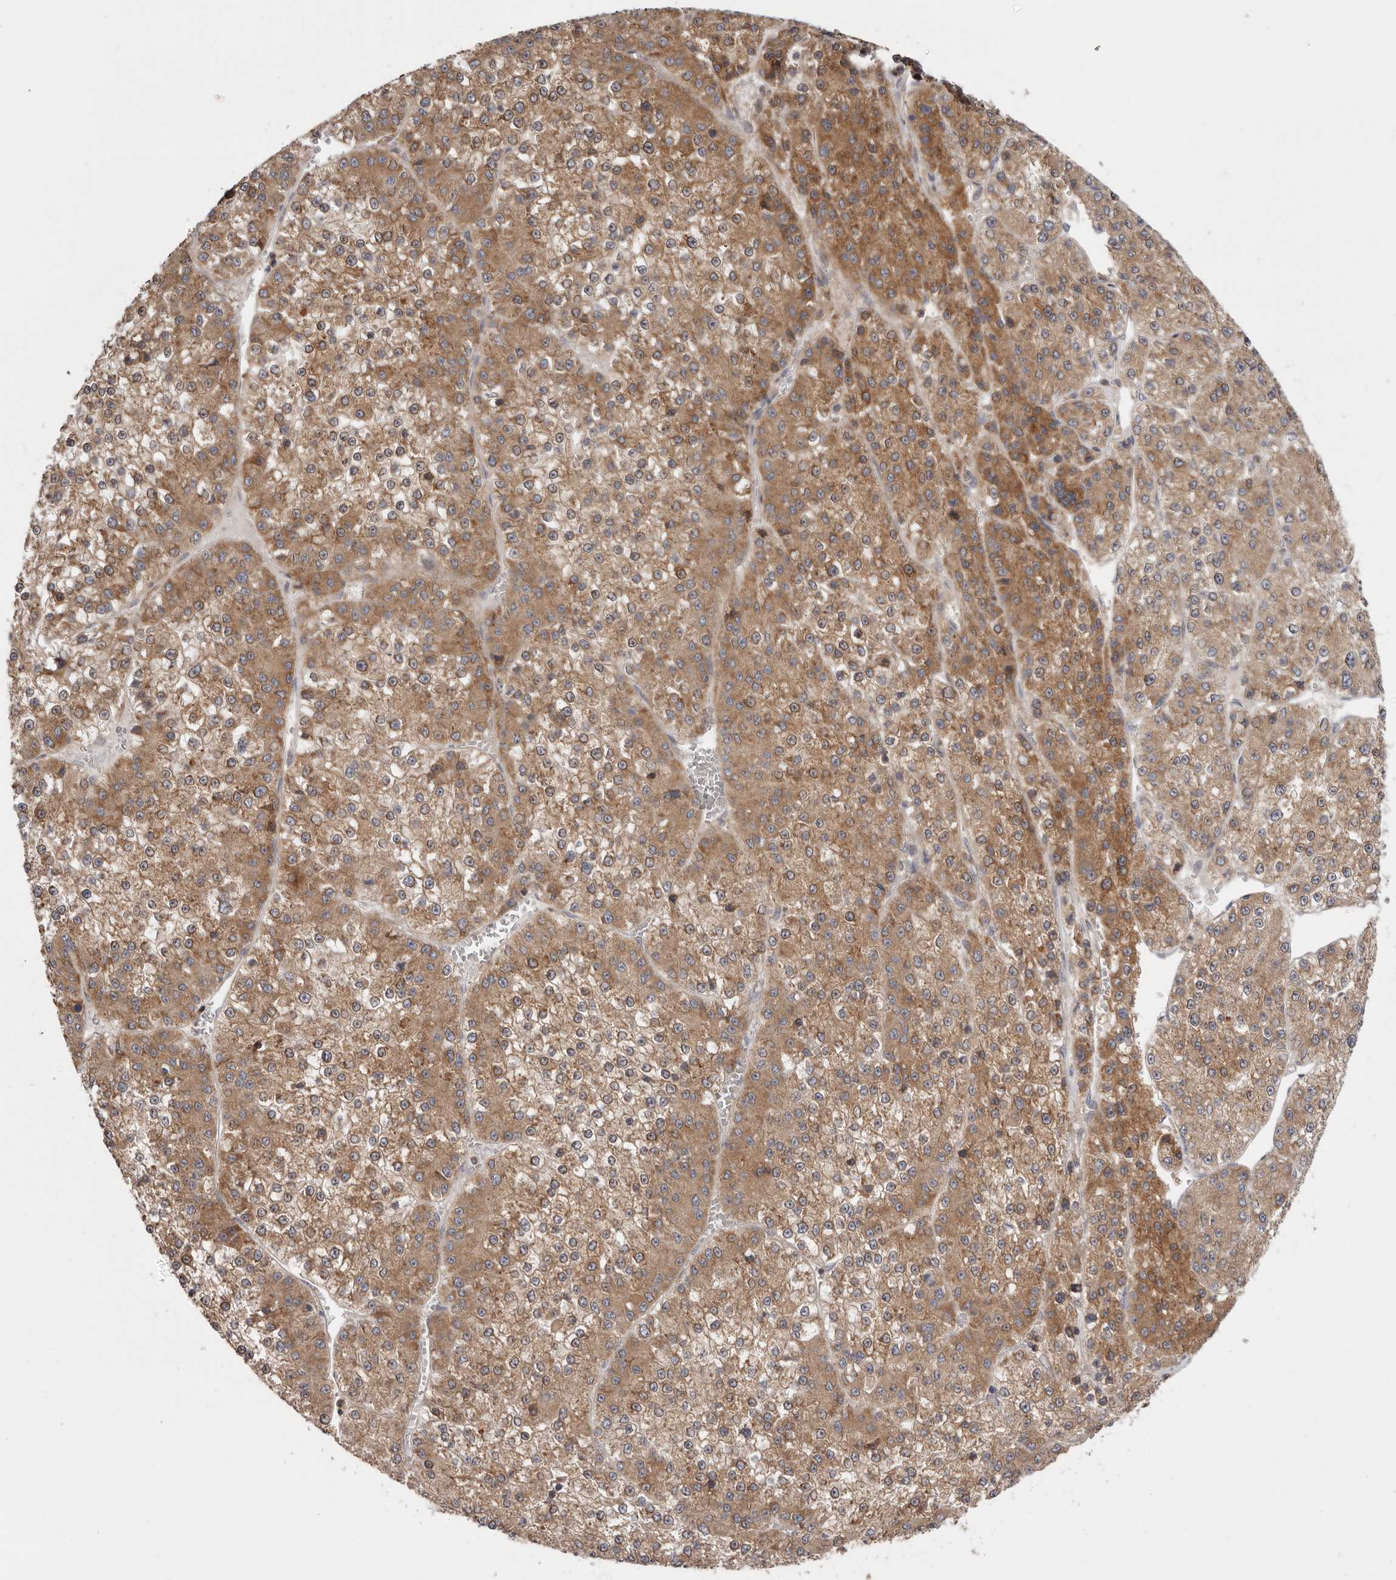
{"staining": {"intensity": "moderate", "quantity": ">75%", "location": "cytoplasmic/membranous"}, "tissue": "liver cancer", "cell_type": "Tumor cells", "image_type": "cancer", "snomed": [{"axis": "morphology", "description": "Carcinoma, Hepatocellular, NOS"}, {"axis": "topography", "description": "Liver"}], "caption": "A medium amount of moderate cytoplasmic/membranous staining is identified in approximately >75% of tumor cells in liver cancer tissue.", "gene": "TMUB1", "patient": {"sex": "female", "age": 73}}